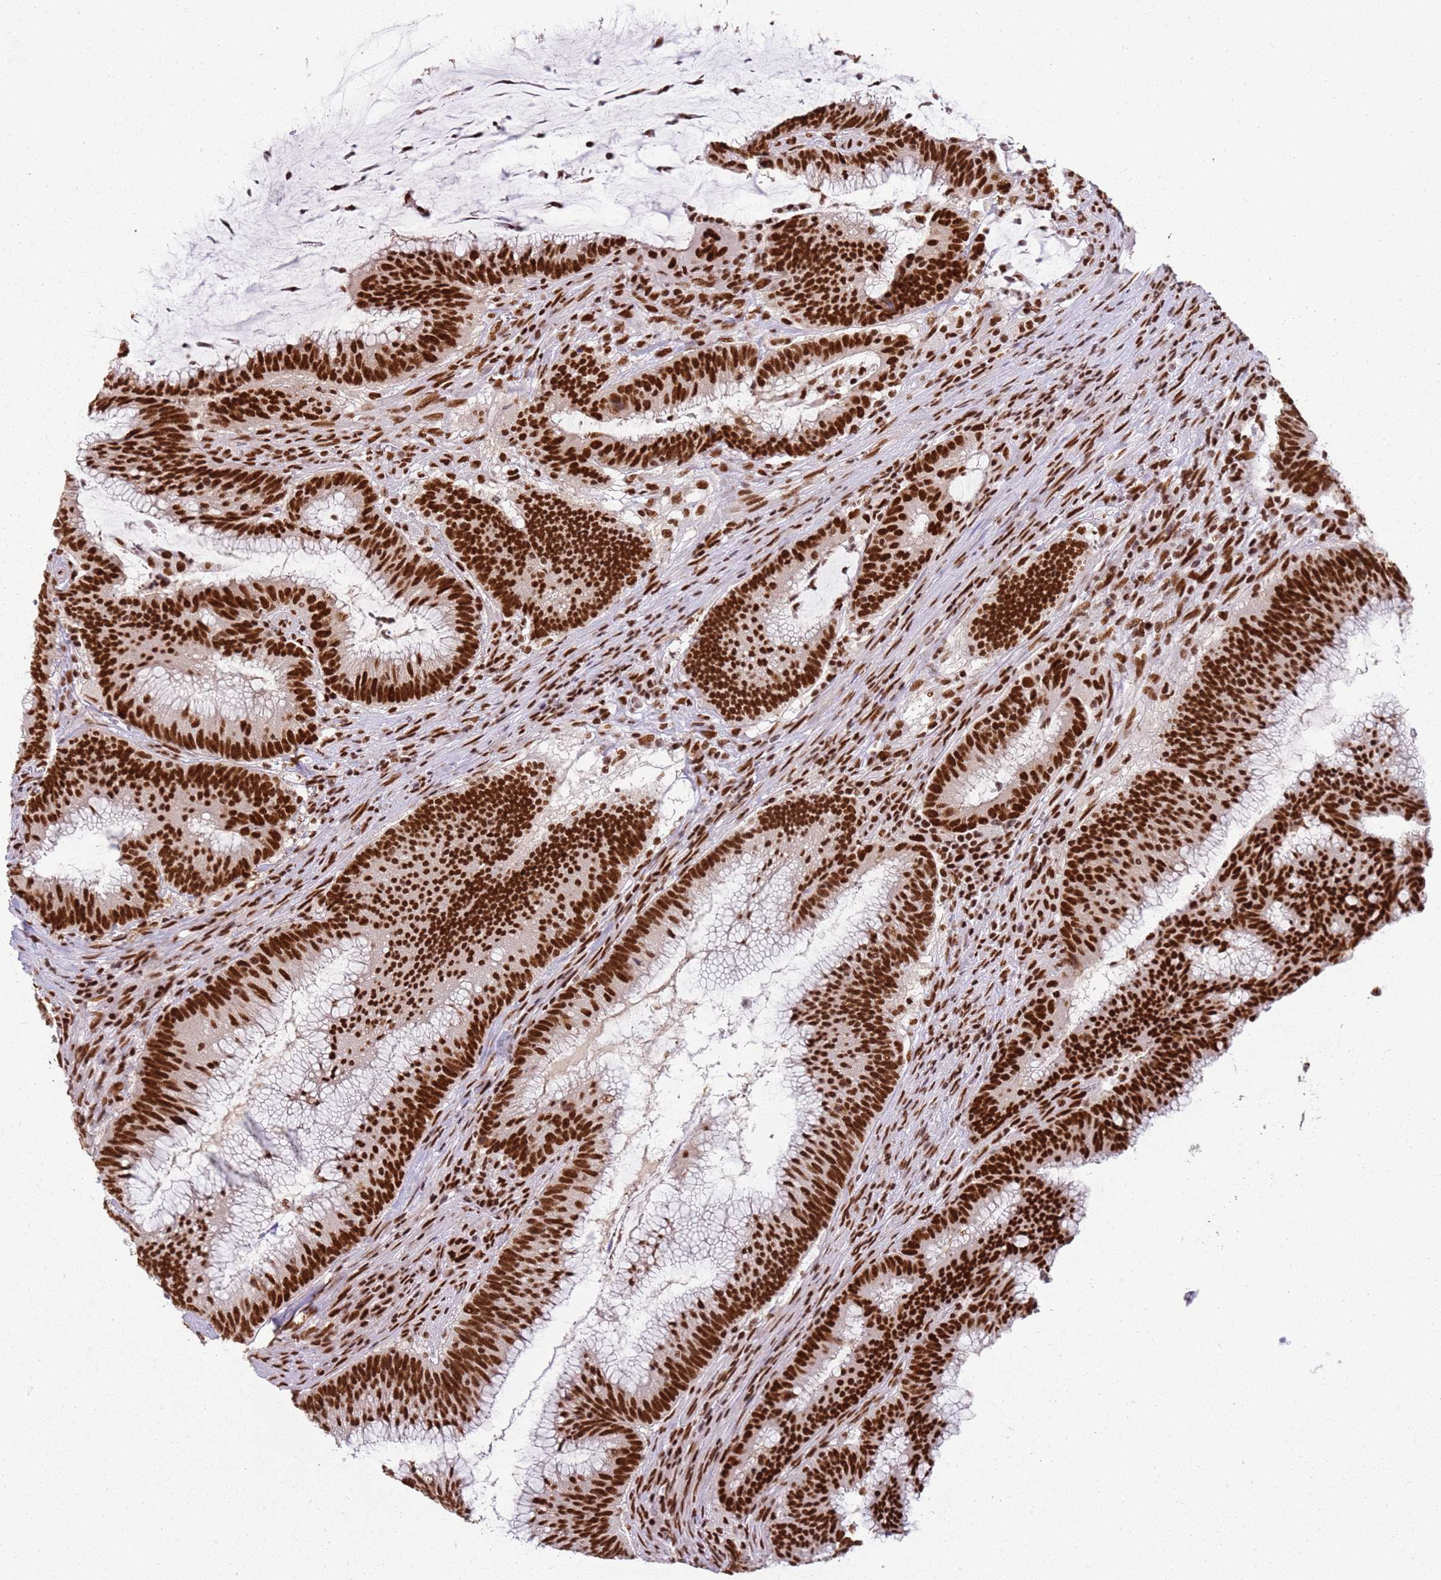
{"staining": {"intensity": "strong", "quantity": ">75%", "location": "nuclear"}, "tissue": "colorectal cancer", "cell_type": "Tumor cells", "image_type": "cancer", "snomed": [{"axis": "morphology", "description": "Adenocarcinoma, NOS"}, {"axis": "topography", "description": "Rectum"}], "caption": "DAB immunohistochemical staining of human colorectal cancer (adenocarcinoma) demonstrates strong nuclear protein staining in about >75% of tumor cells. Using DAB (3,3'-diaminobenzidine) (brown) and hematoxylin (blue) stains, captured at high magnification using brightfield microscopy.", "gene": "TENT4A", "patient": {"sex": "female", "age": 77}}